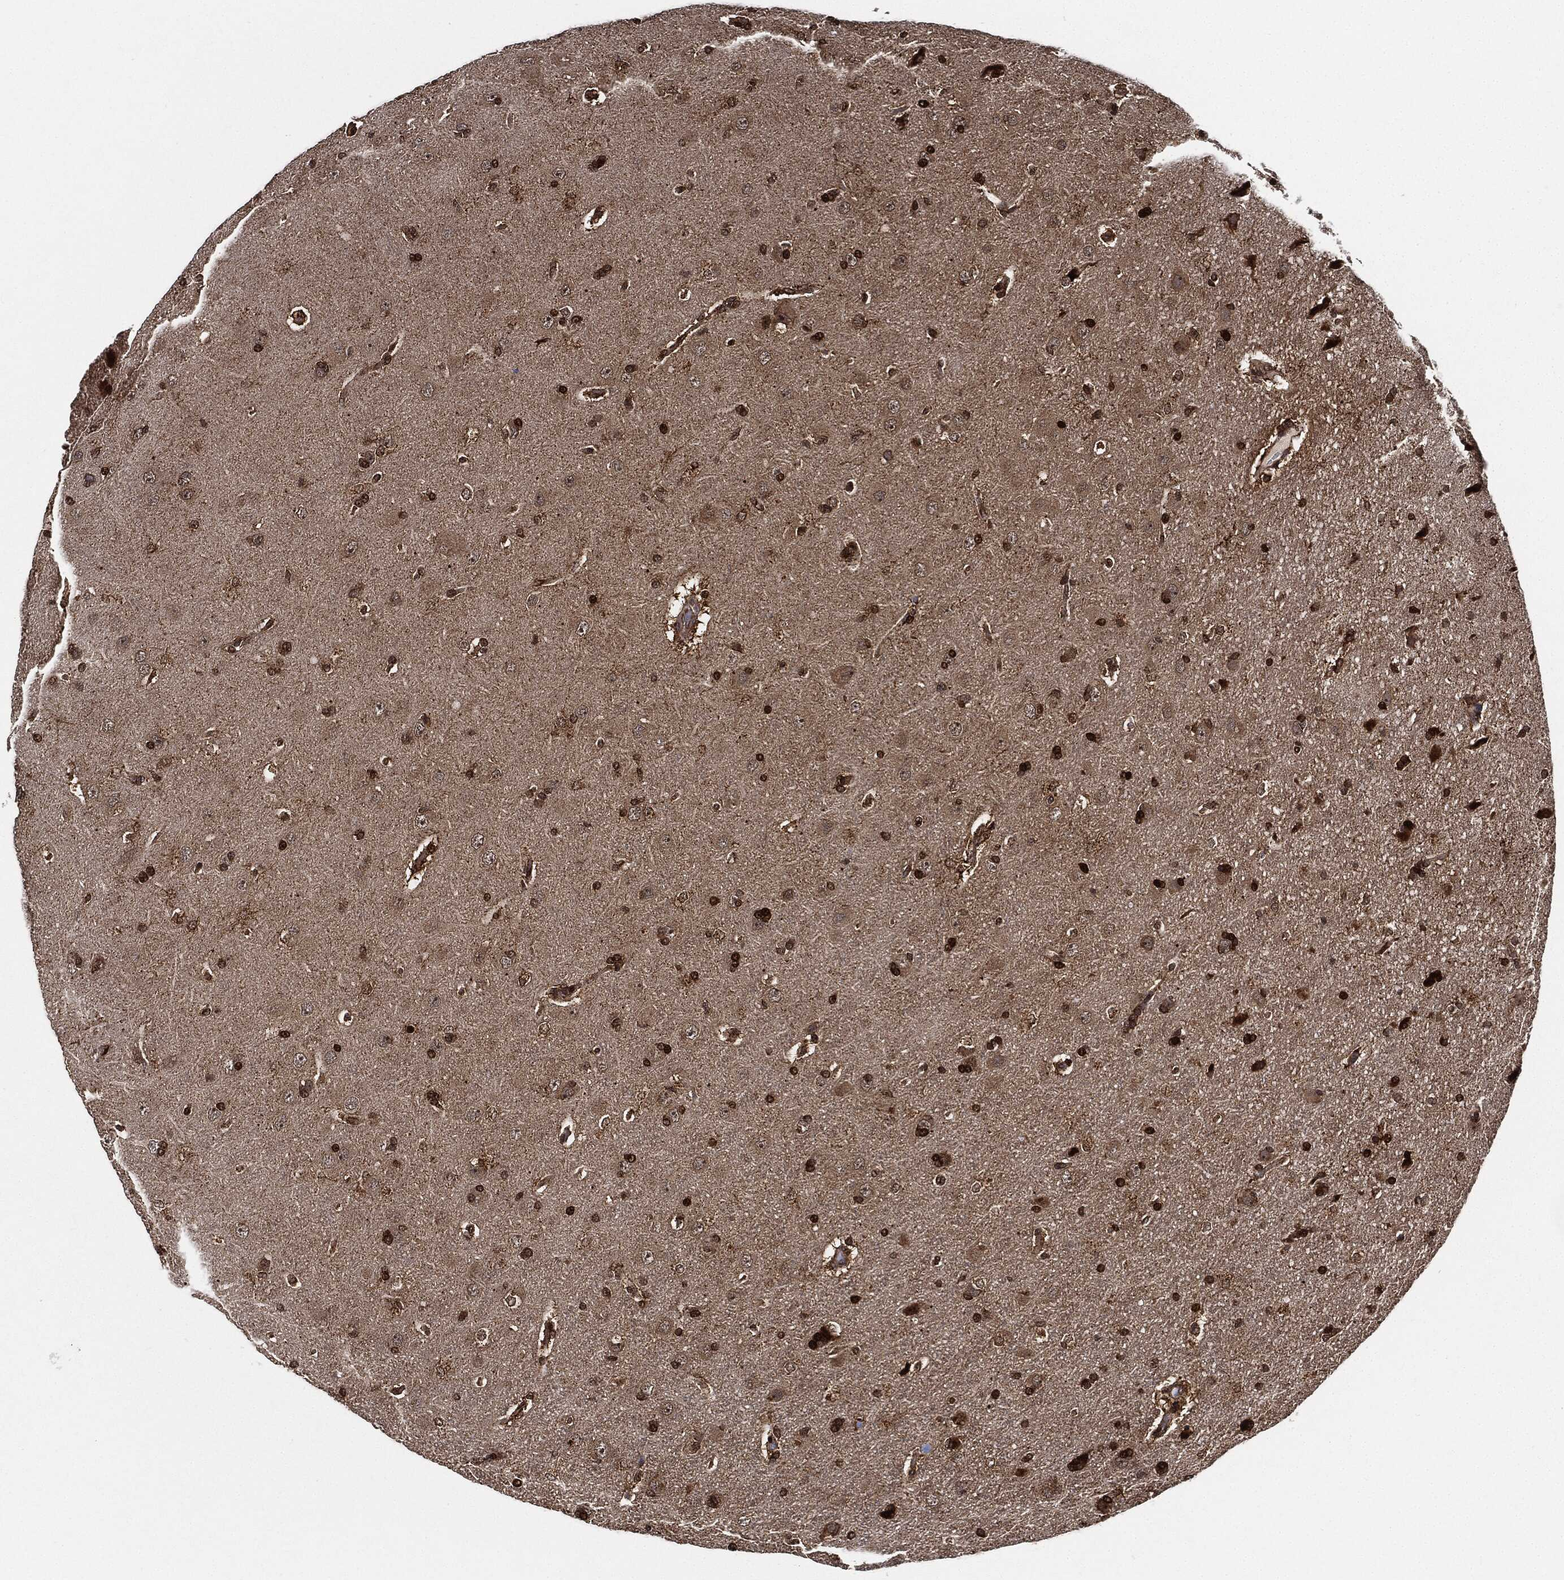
{"staining": {"intensity": "moderate", "quantity": ">75%", "location": "cytoplasmic/membranous,nuclear"}, "tissue": "glioma", "cell_type": "Tumor cells", "image_type": "cancer", "snomed": [{"axis": "morphology", "description": "Glioma, malignant, NOS"}, {"axis": "topography", "description": "Cerebral cortex"}], "caption": "Immunohistochemical staining of human malignant glioma displays medium levels of moderate cytoplasmic/membranous and nuclear protein positivity in about >75% of tumor cells.", "gene": "RNASEL", "patient": {"sex": "male", "age": 58}}